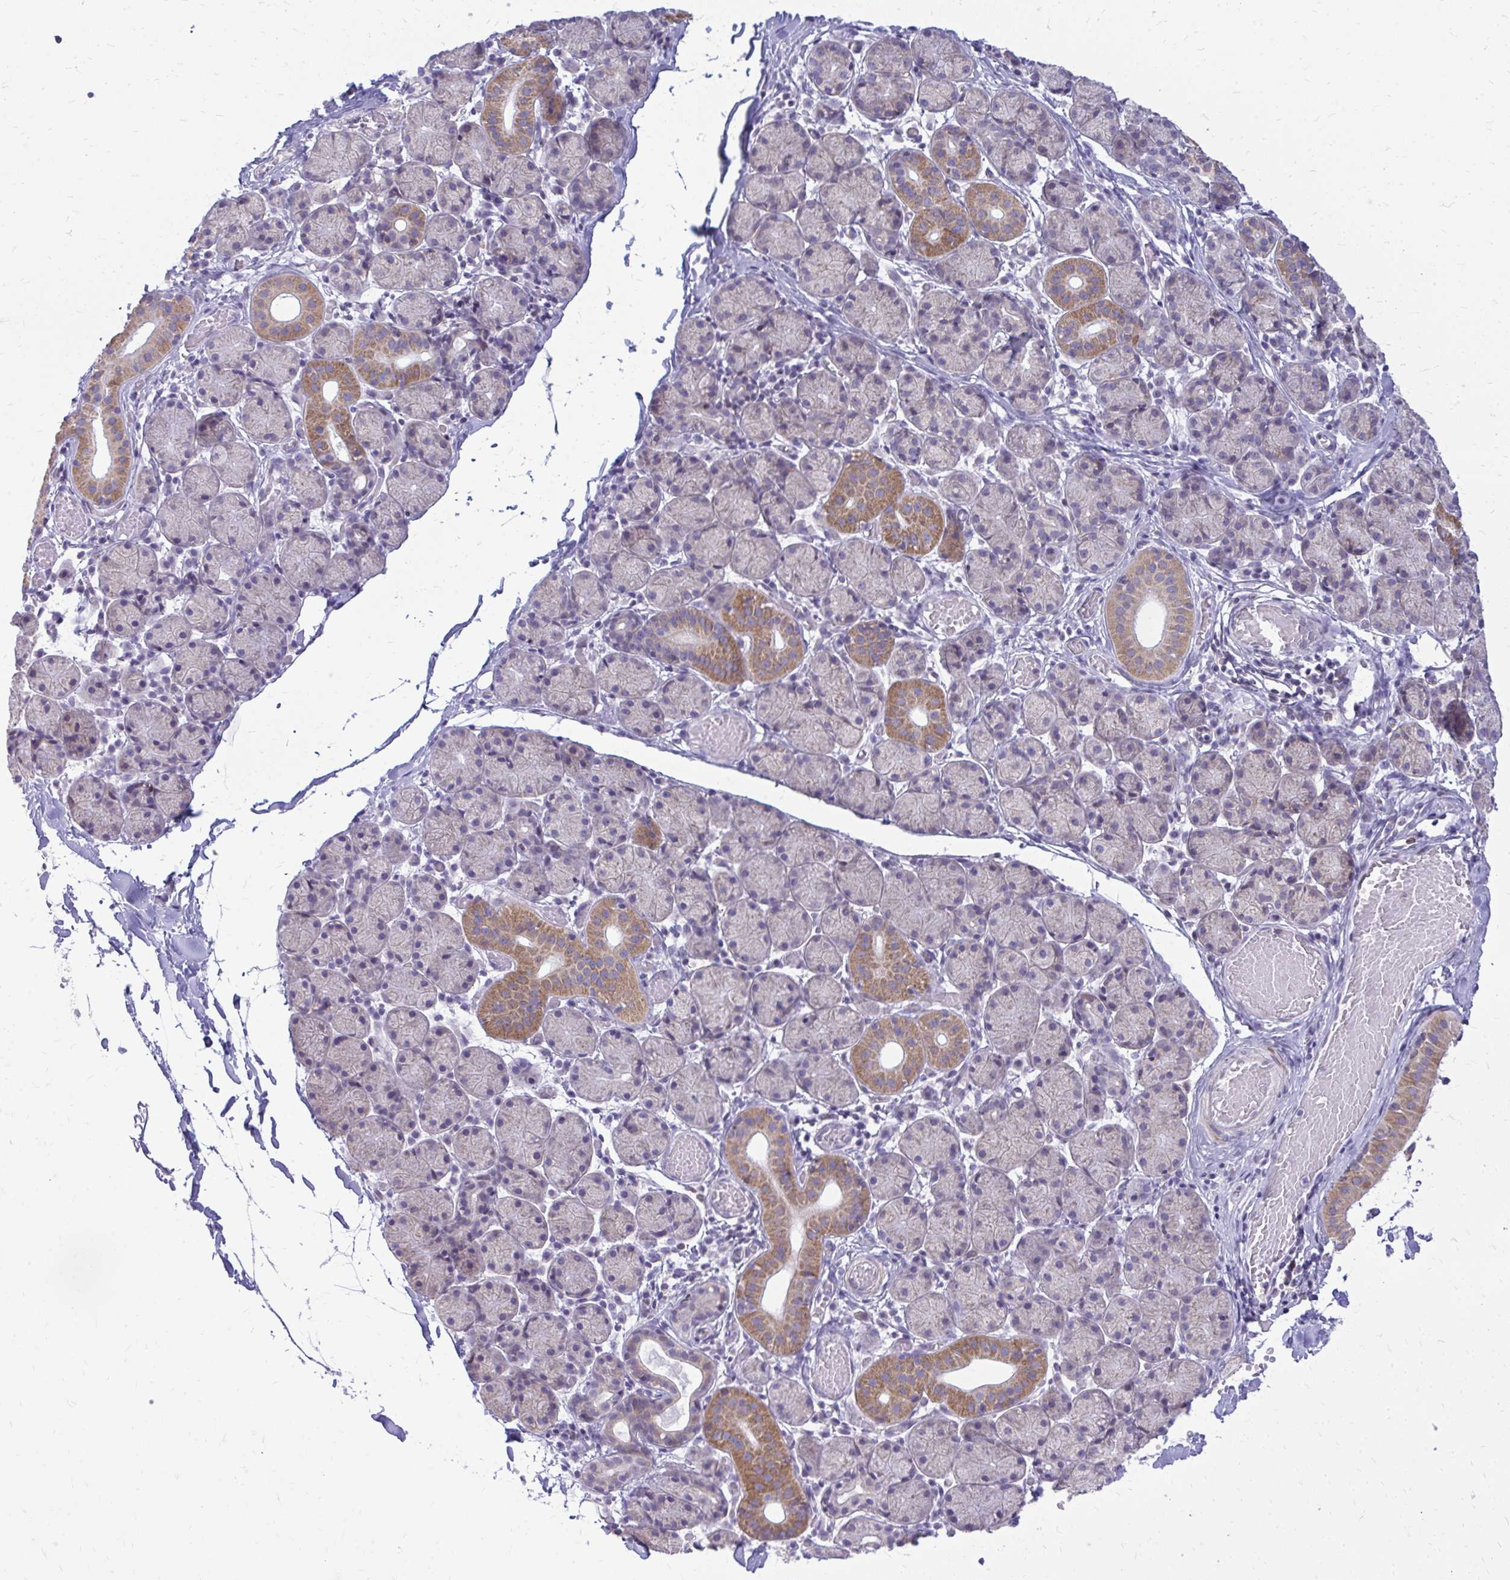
{"staining": {"intensity": "moderate", "quantity": "<25%", "location": "cytoplasmic/membranous"}, "tissue": "salivary gland", "cell_type": "Glandular cells", "image_type": "normal", "snomed": [{"axis": "morphology", "description": "Normal tissue, NOS"}, {"axis": "topography", "description": "Salivary gland"}], "caption": "The immunohistochemical stain shows moderate cytoplasmic/membranous positivity in glandular cells of benign salivary gland. (Brightfield microscopy of DAB IHC at high magnification).", "gene": "RPS6KA2", "patient": {"sex": "female", "age": 24}}